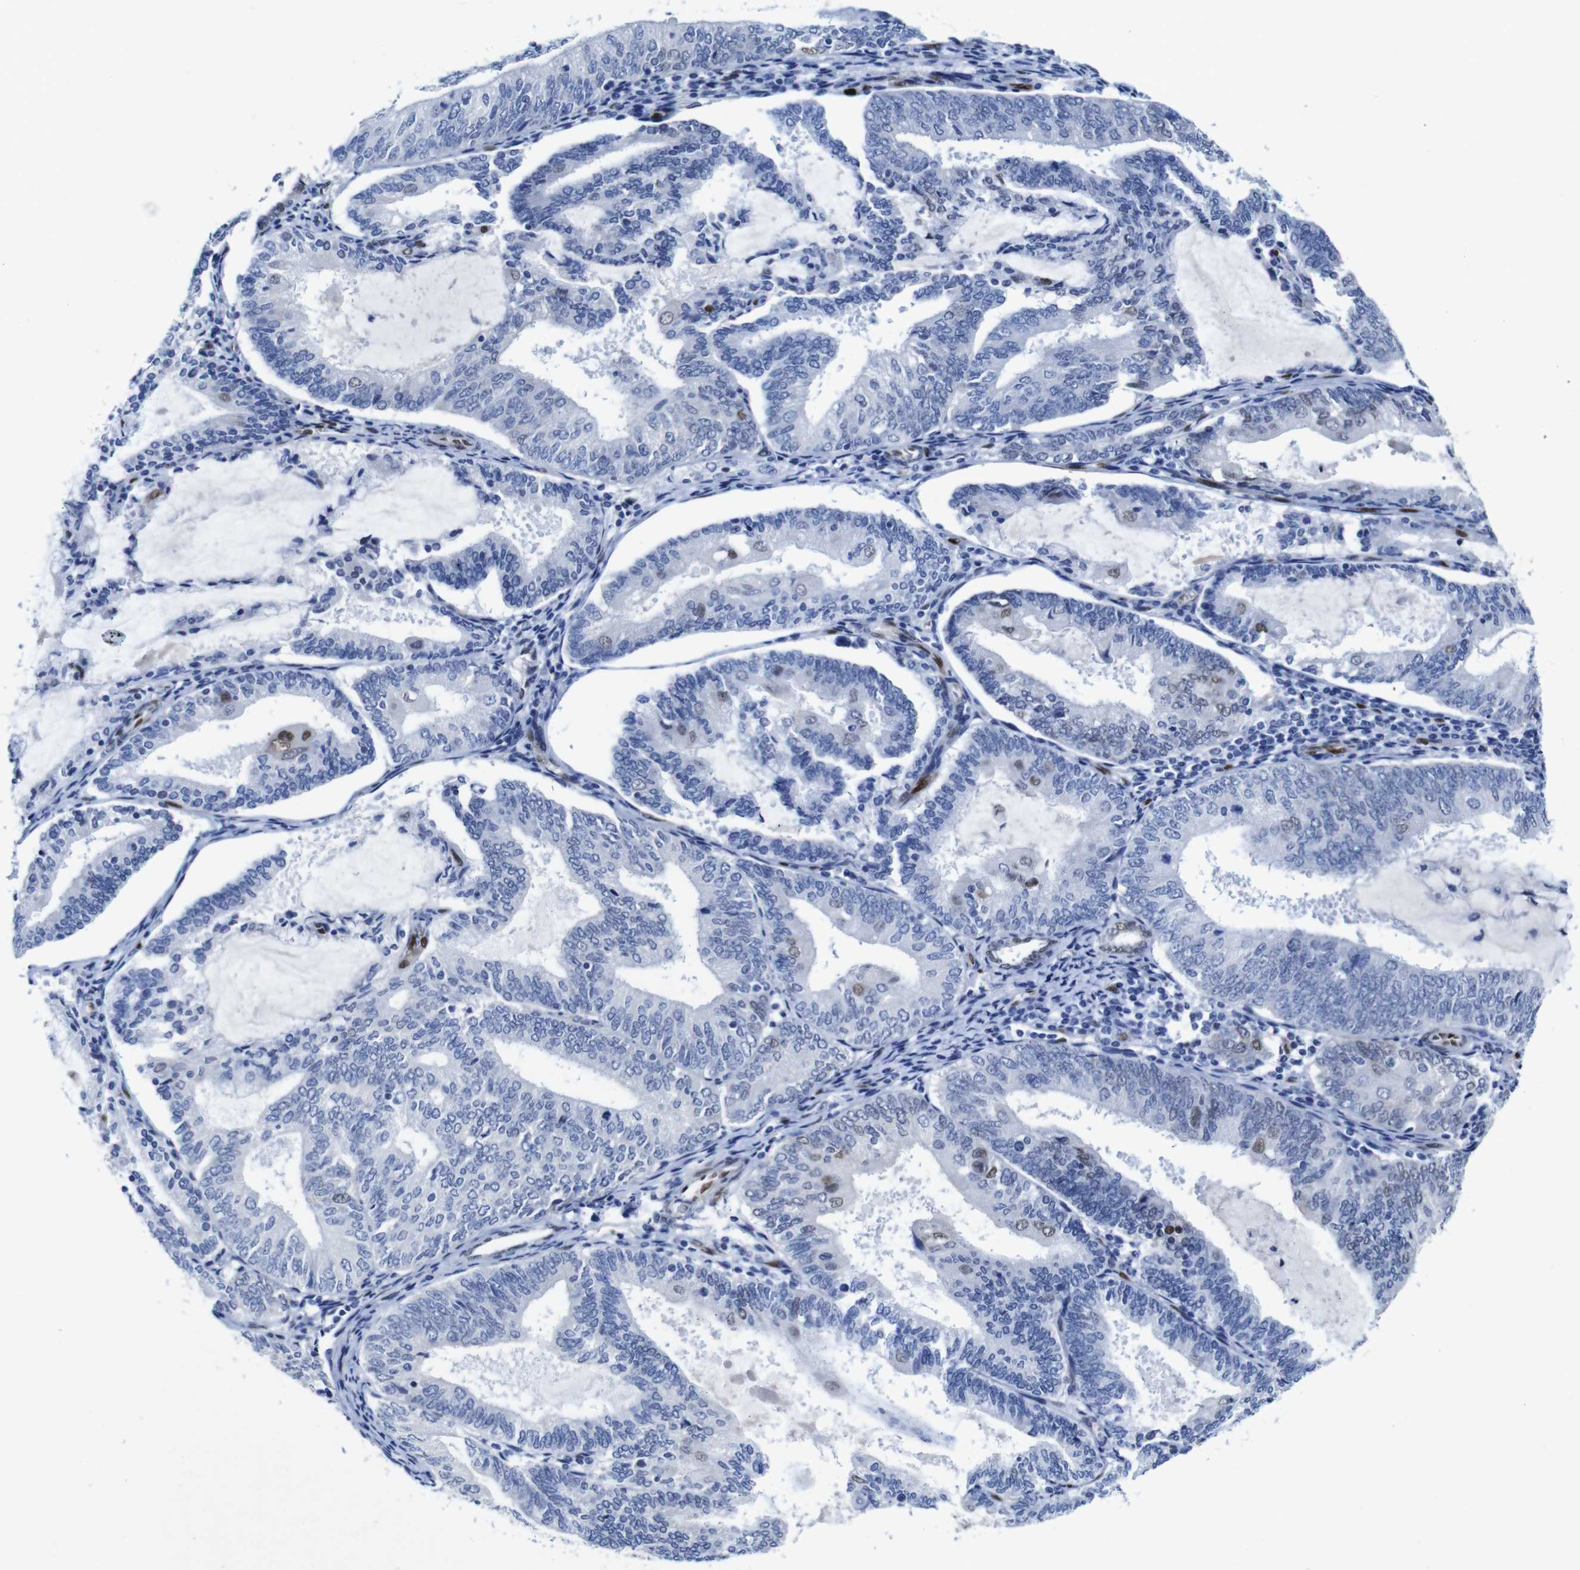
{"staining": {"intensity": "negative", "quantity": "none", "location": "none"}, "tissue": "endometrial cancer", "cell_type": "Tumor cells", "image_type": "cancer", "snomed": [{"axis": "morphology", "description": "Adenocarcinoma, NOS"}, {"axis": "topography", "description": "Endometrium"}], "caption": "Immunohistochemistry (IHC) photomicrograph of neoplastic tissue: adenocarcinoma (endometrial) stained with DAB (3,3'-diaminobenzidine) reveals no significant protein staining in tumor cells.", "gene": "FOSL2", "patient": {"sex": "female", "age": 81}}